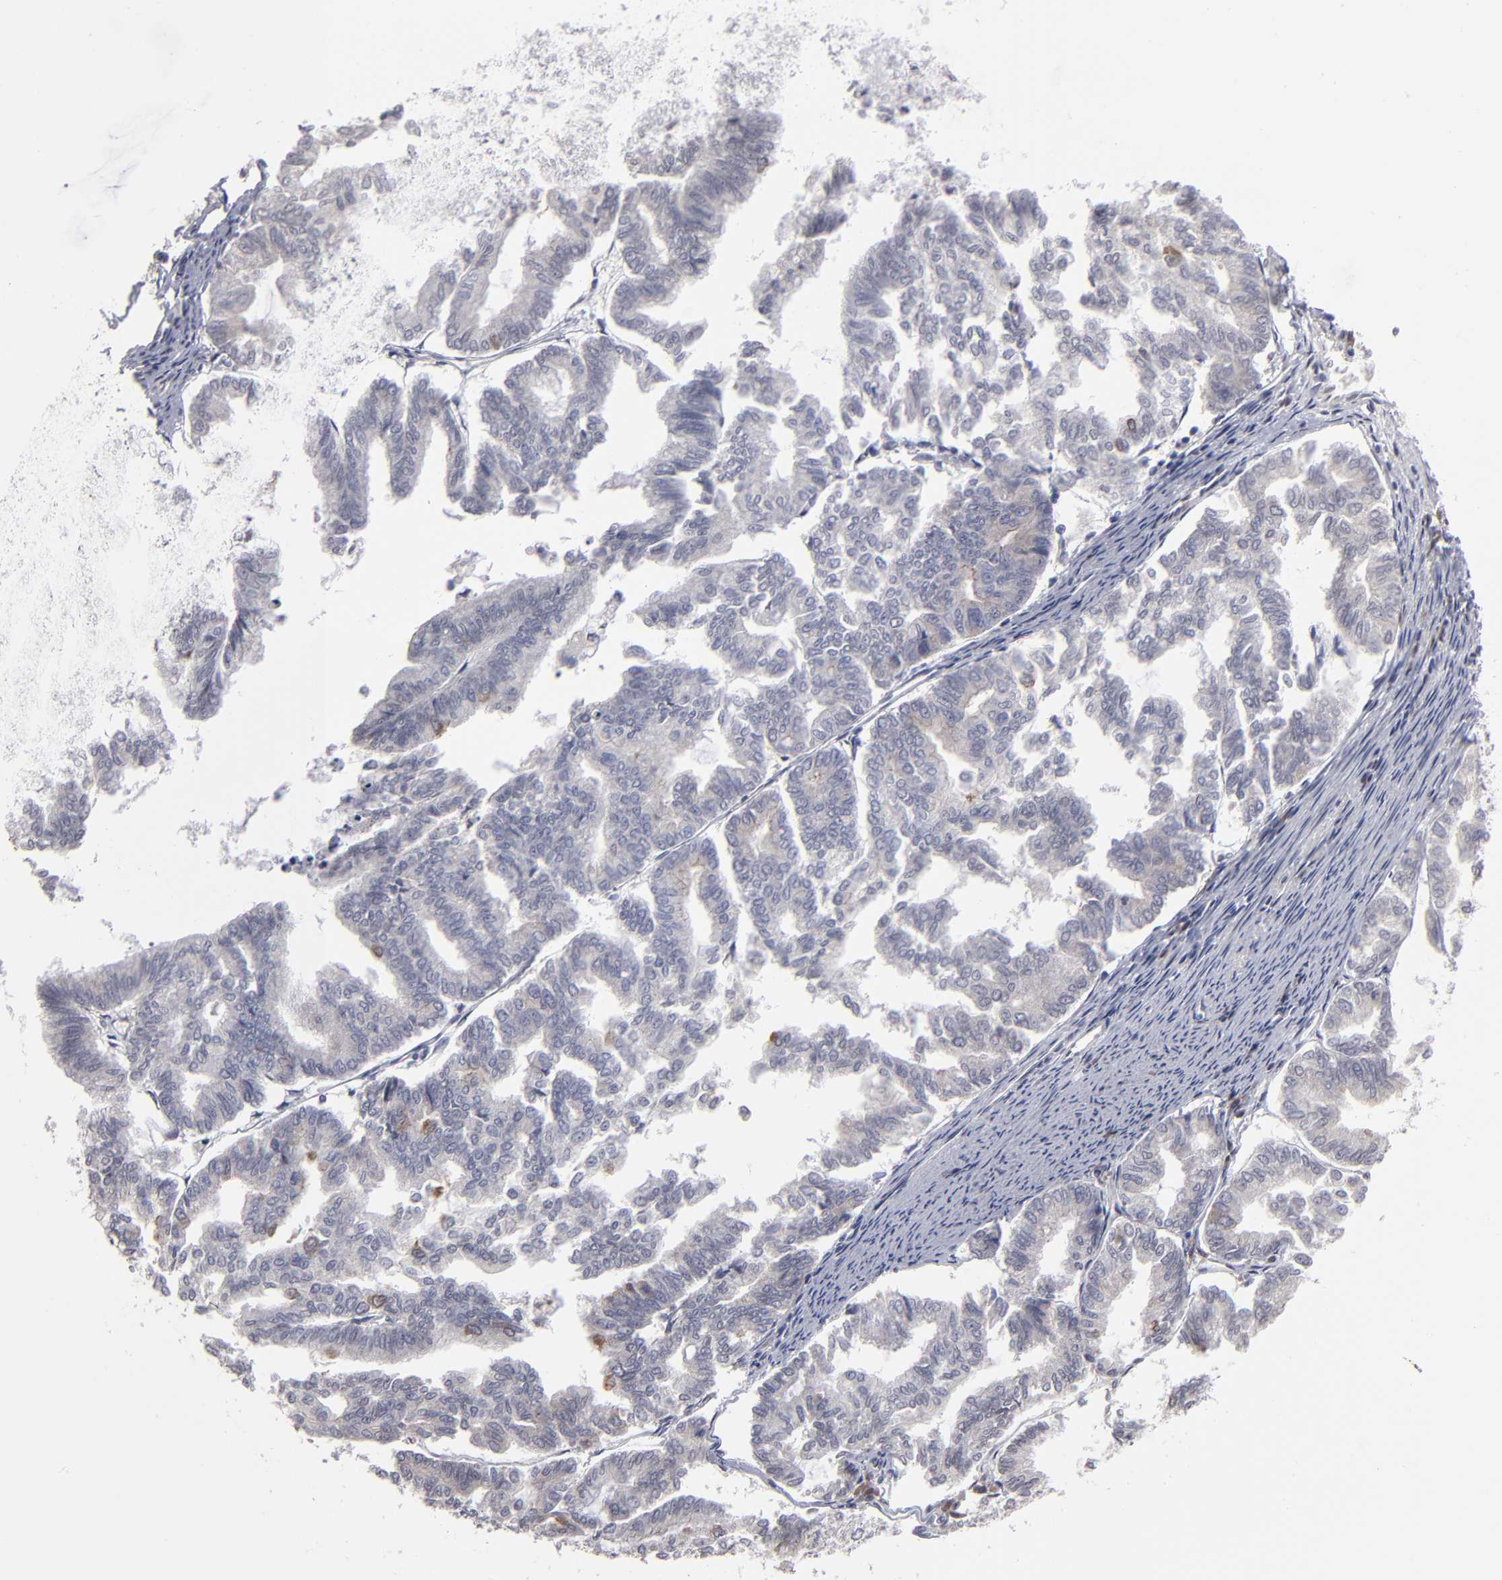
{"staining": {"intensity": "weak", "quantity": "<25%", "location": "cytoplasmic/membranous"}, "tissue": "endometrial cancer", "cell_type": "Tumor cells", "image_type": "cancer", "snomed": [{"axis": "morphology", "description": "Adenocarcinoma, NOS"}, {"axis": "topography", "description": "Endometrium"}], "caption": "A photomicrograph of adenocarcinoma (endometrial) stained for a protein reveals no brown staining in tumor cells. Nuclei are stained in blue.", "gene": "CEP97", "patient": {"sex": "female", "age": 79}}